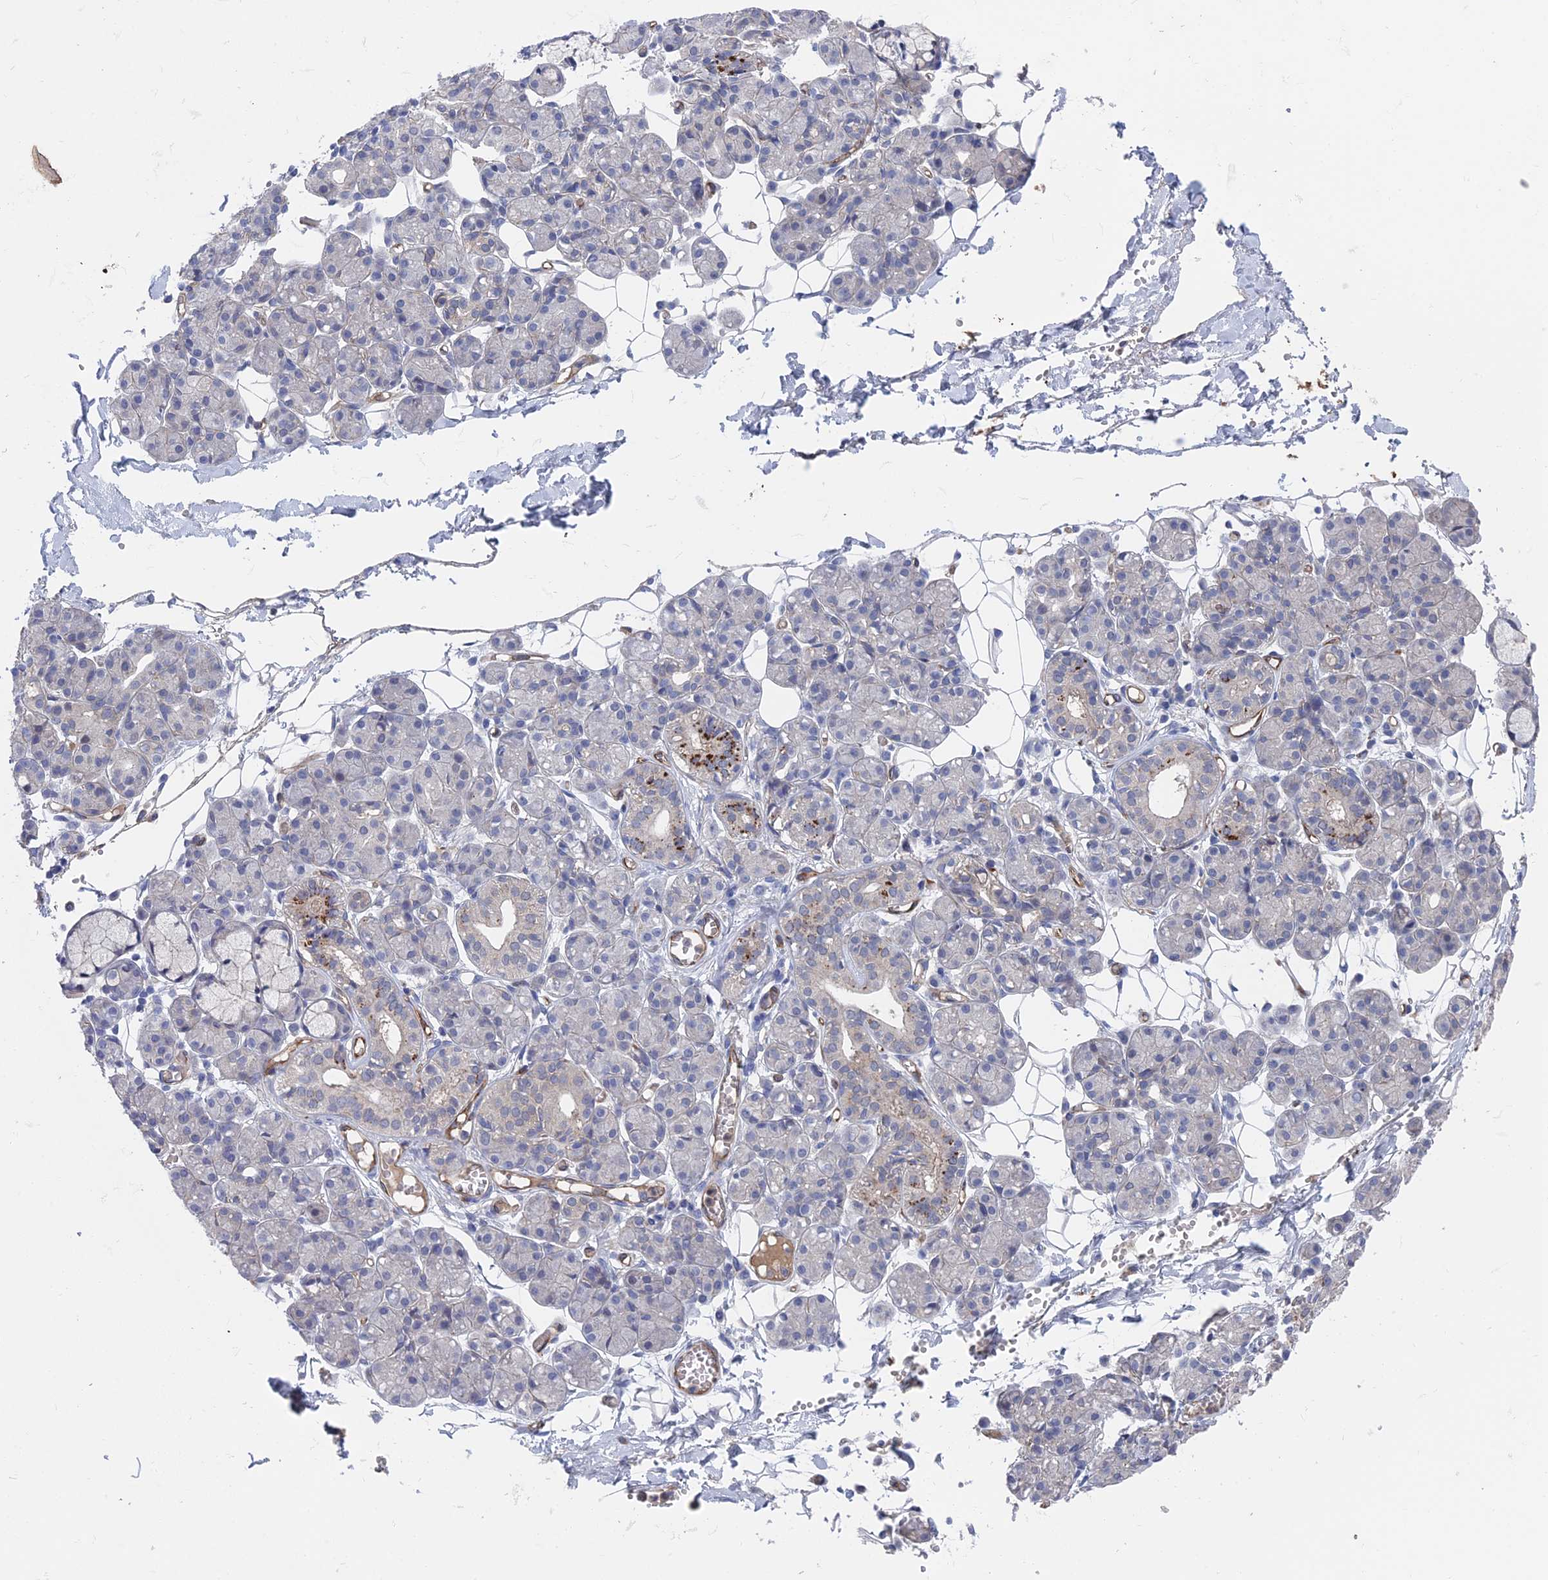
{"staining": {"intensity": "strong", "quantity": "<25%", "location": "cytoplasmic/membranous"}, "tissue": "salivary gland", "cell_type": "Glandular cells", "image_type": "normal", "snomed": [{"axis": "morphology", "description": "Normal tissue, NOS"}, {"axis": "topography", "description": "Salivary gland"}], "caption": "A high-resolution histopathology image shows IHC staining of normal salivary gland, which shows strong cytoplasmic/membranous positivity in approximately <25% of glandular cells.", "gene": "ARAP3", "patient": {"sex": "male", "age": 63}}